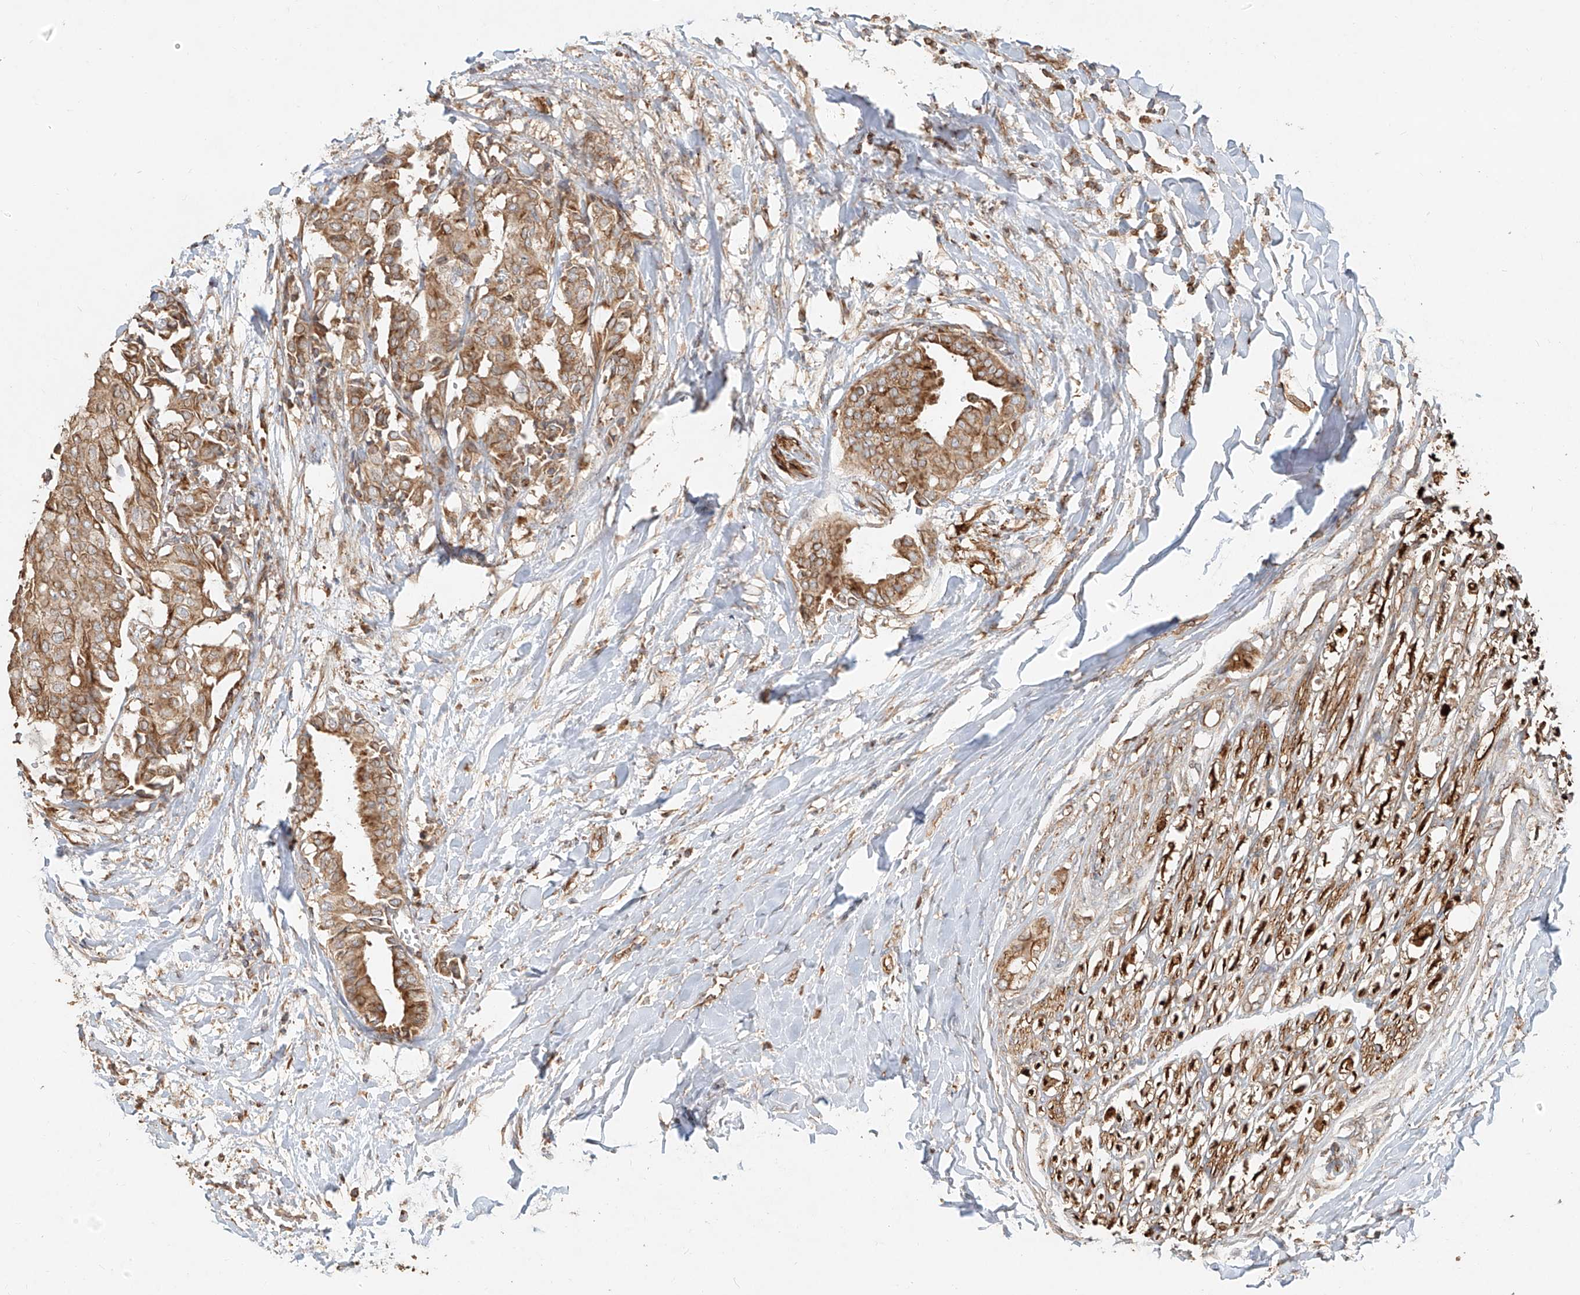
{"staining": {"intensity": "moderate", "quantity": ">75%", "location": "cytoplasmic/membranous"}, "tissue": "head and neck cancer", "cell_type": "Tumor cells", "image_type": "cancer", "snomed": [{"axis": "morphology", "description": "Adenocarcinoma, NOS"}, {"axis": "topography", "description": "Salivary gland"}, {"axis": "topography", "description": "Head-Neck"}], "caption": "Immunohistochemical staining of human head and neck cancer exhibits medium levels of moderate cytoplasmic/membranous protein positivity in approximately >75% of tumor cells.", "gene": "EFNB1", "patient": {"sex": "female", "age": 59}}